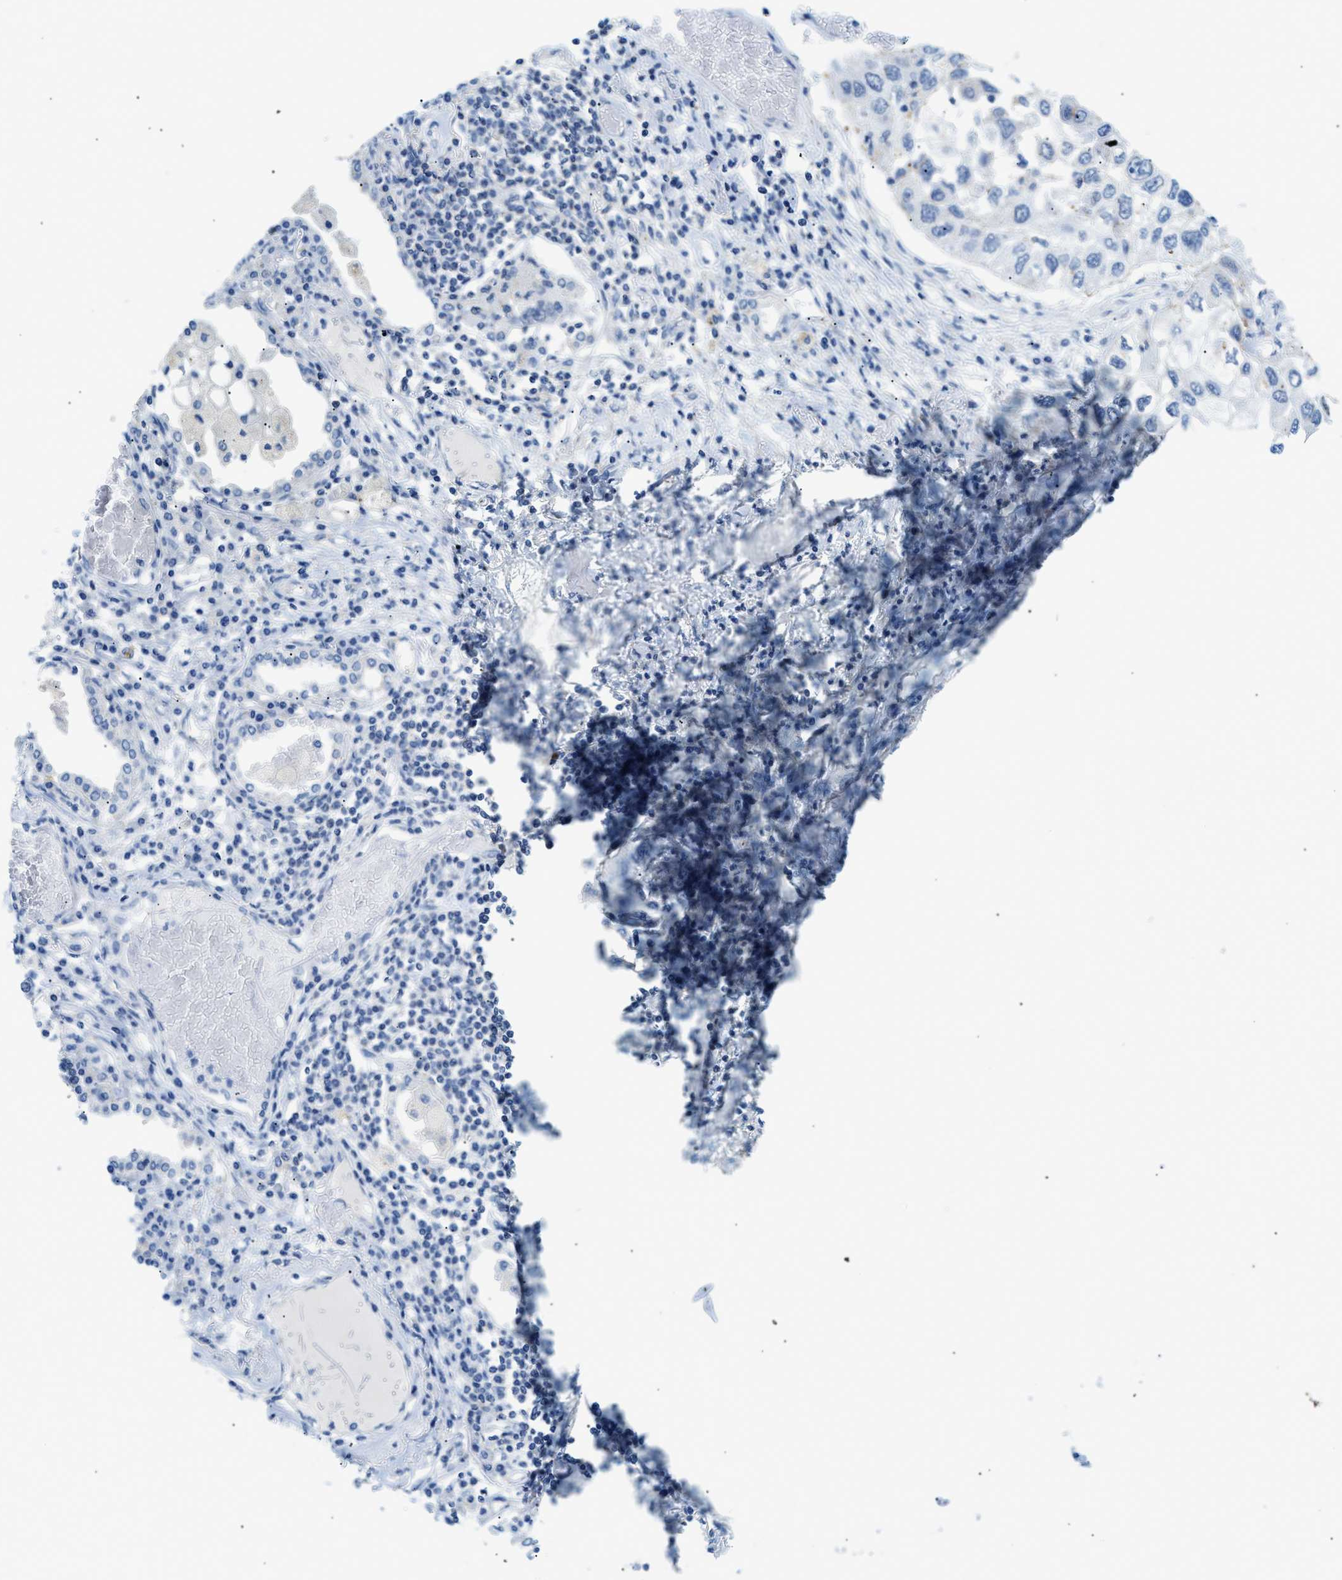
{"staining": {"intensity": "negative", "quantity": "none", "location": "none"}, "tissue": "lung cancer", "cell_type": "Tumor cells", "image_type": "cancer", "snomed": [{"axis": "morphology", "description": "Squamous cell carcinoma, NOS"}, {"axis": "topography", "description": "Lung"}], "caption": "Tumor cells show no significant positivity in lung cancer (squamous cell carcinoma). The staining is performed using DAB (3,3'-diaminobenzidine) brown chromogen with nuclei counter-stained in using hematoxylin.", "gene": "FDCSP", "patient": {"sex": "male", "age": 71}}